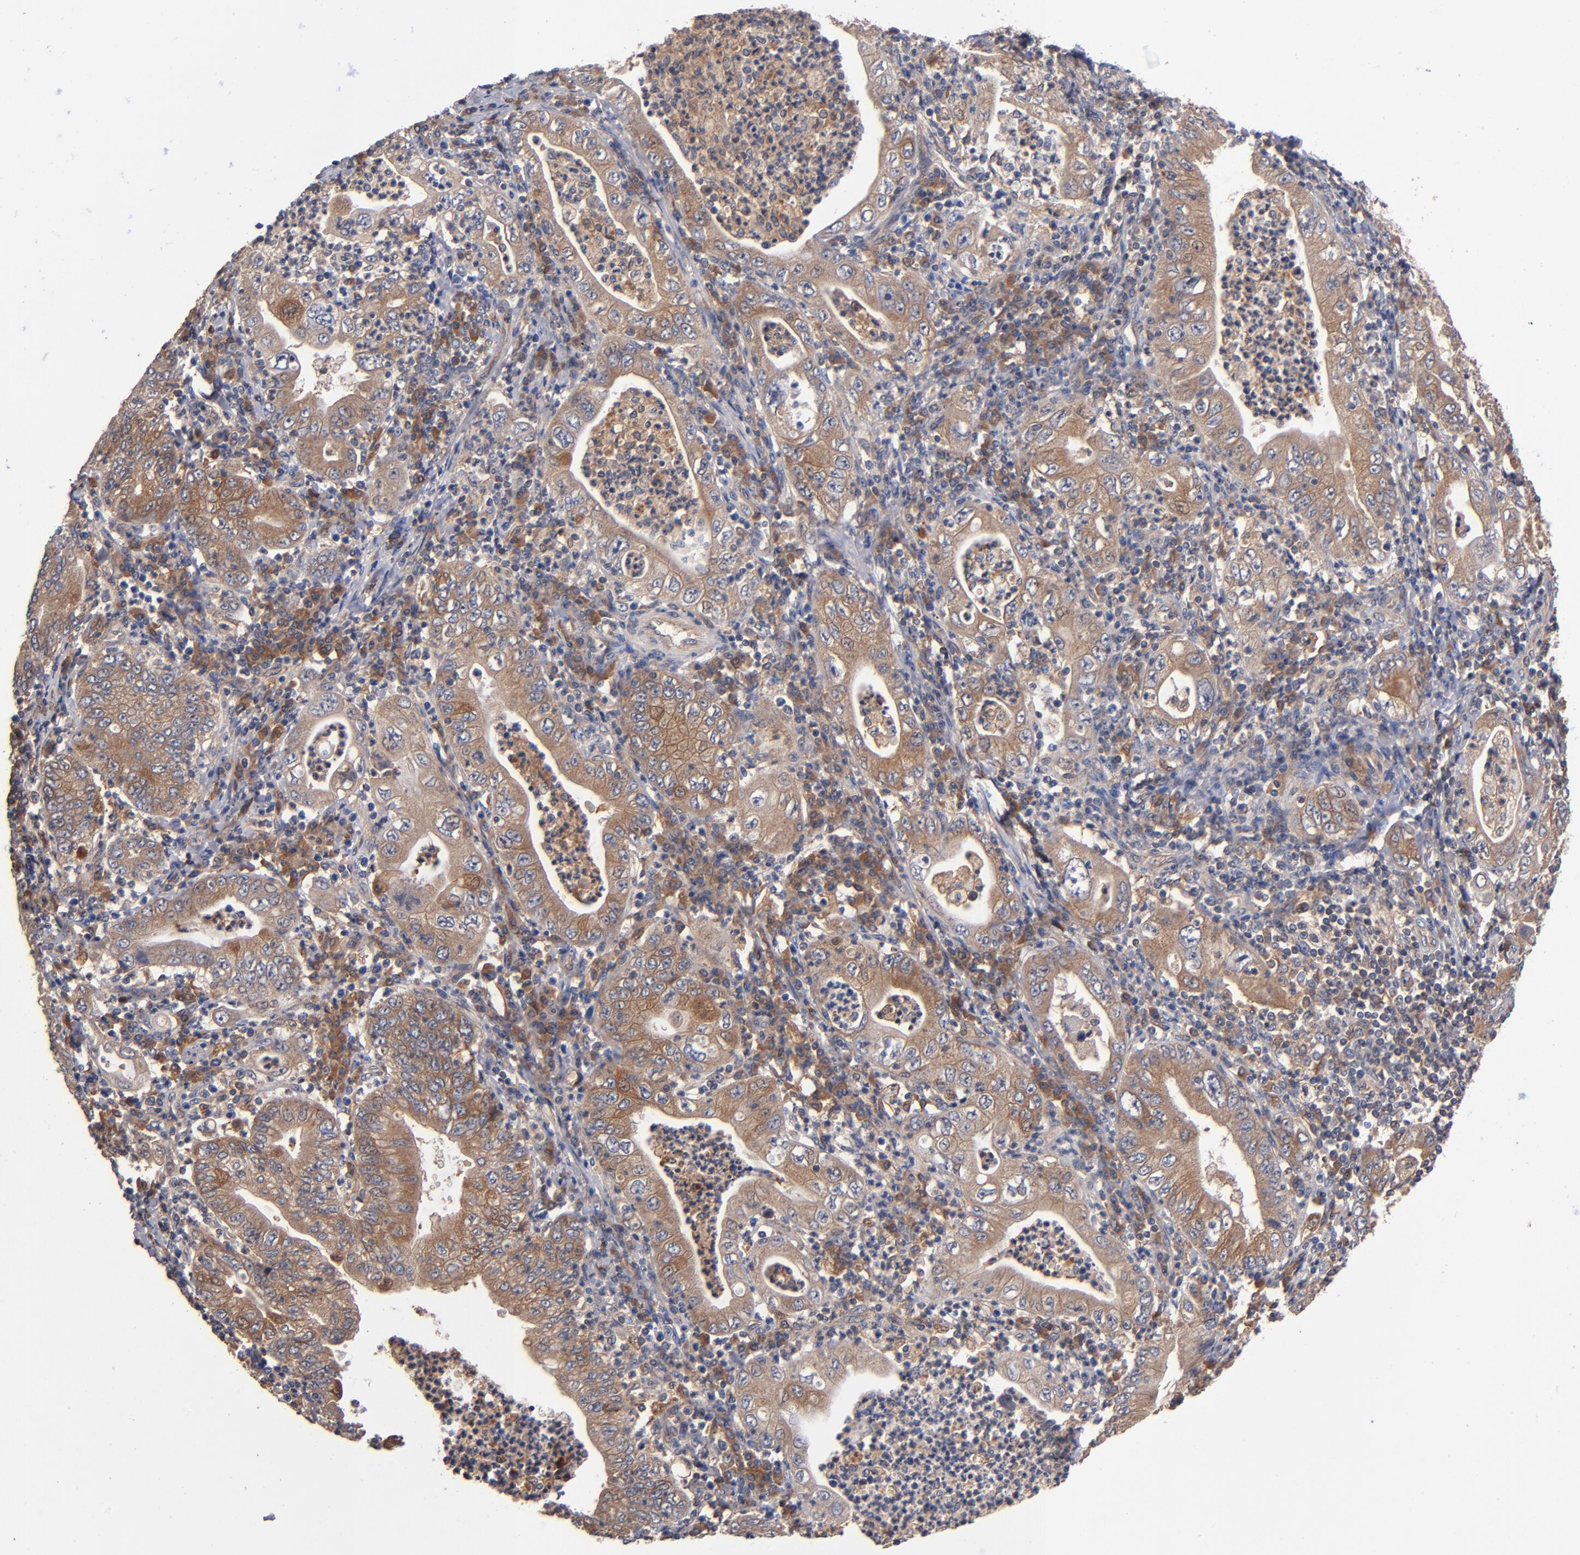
{"staining": {"intensity": "moderate", "quantity": ">75%", "location": "cytoplasmic/membranous"}, "tissue": "stomach cancer", "cell_type": "Tumor cells", "image_type": "cancer", "snomed": [{"axis": "morphology", "description": "Normal tissue, NOS"}, {"axis": "morphology", "description": "Adenocarcinoma, NOS"}, {"axis": "topography", "description": "Esophagus"}, {"axis": "topography", "description": "Stomach, upper"}, {"axis": "topography", "description": "Peripheral nerve tissue"}], "caption": "A brown stain labels moderate cytoplasmic/membranous expression of a protein in human stomach cancer tumor cells.", "gene": "BDKRB1", "patient": {"sex": "male", "age": 62}}